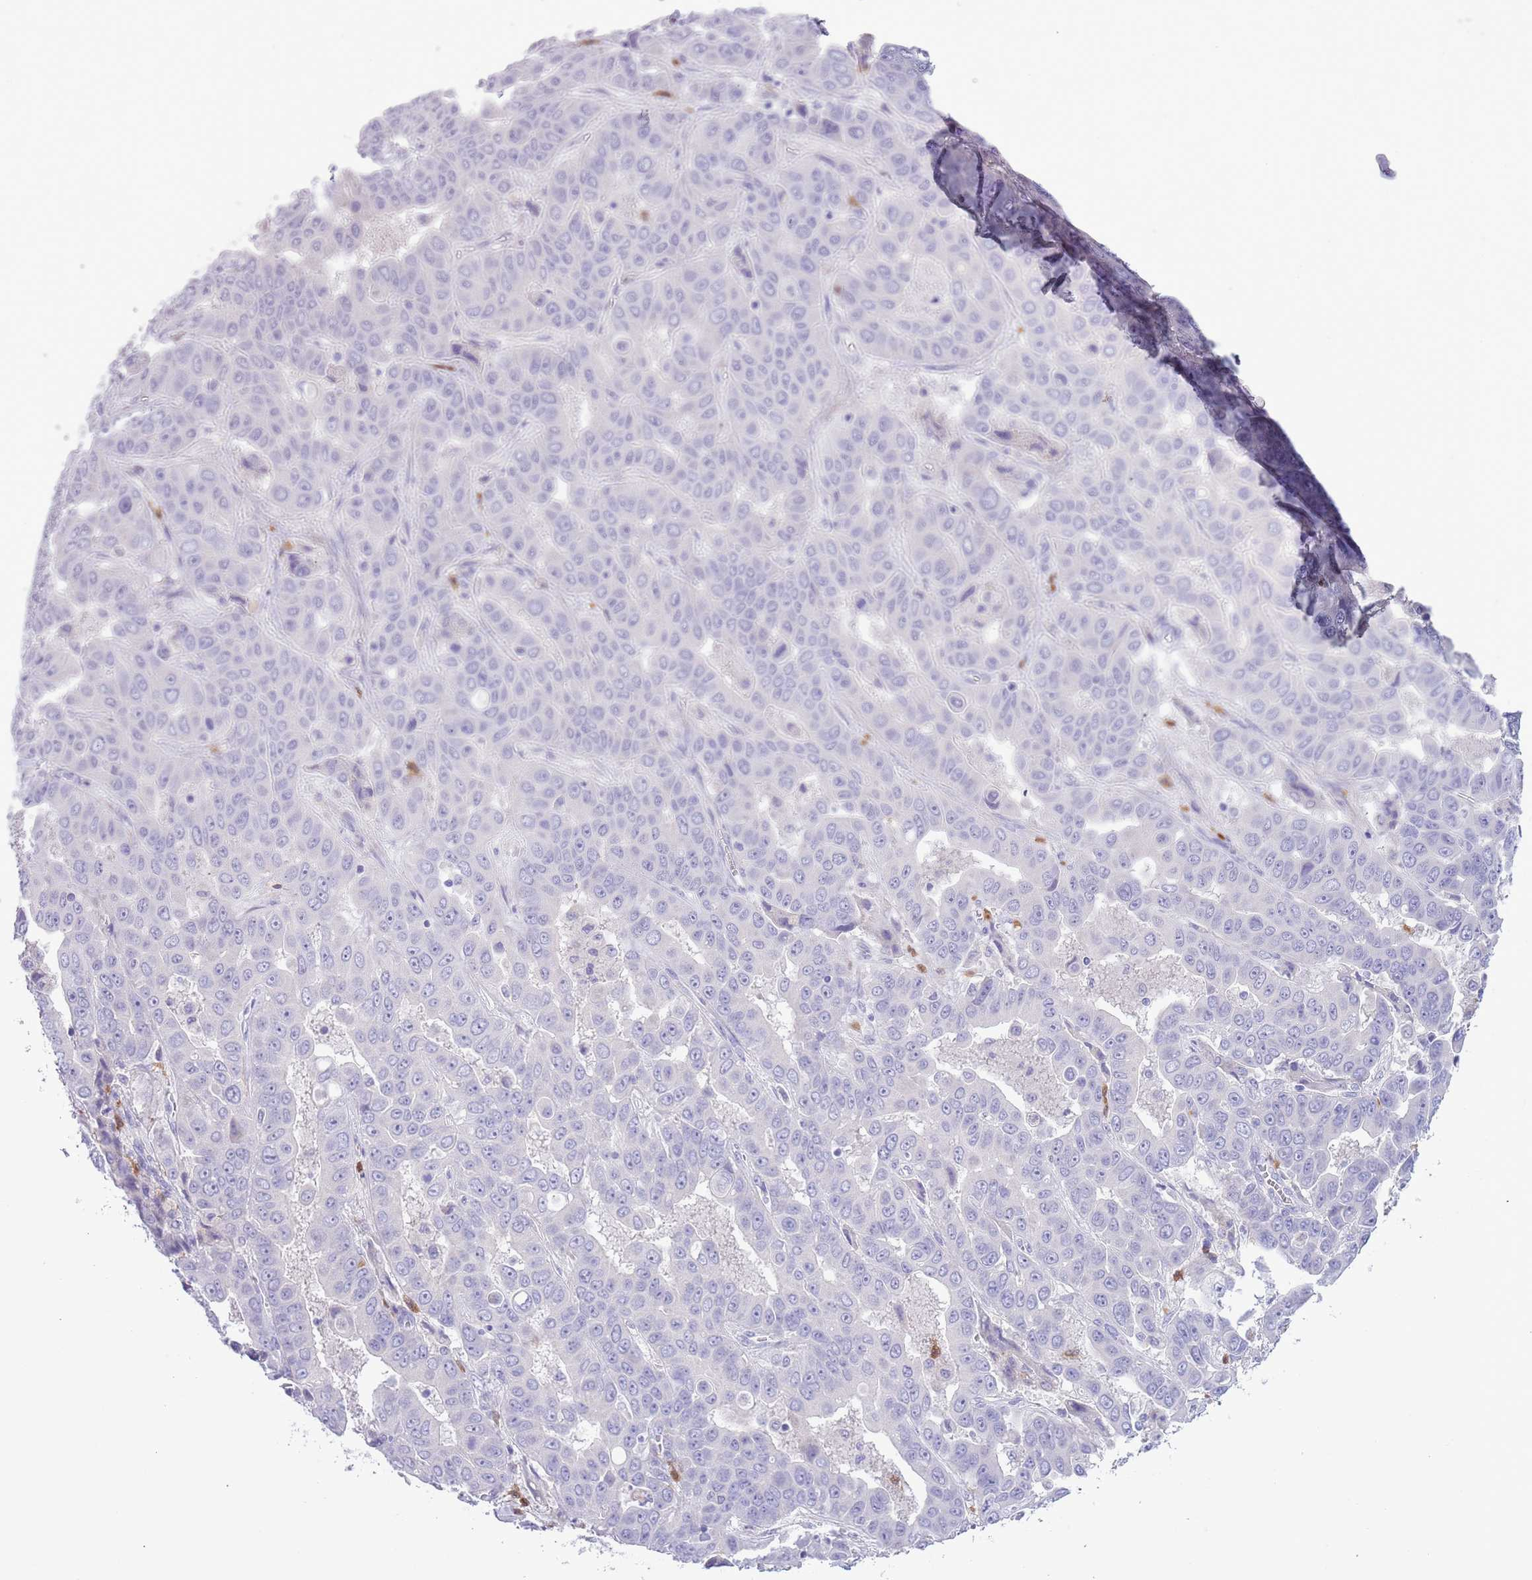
{"staining": {"intensity": "negative", "quantity": "none", "location": "none"}, "tissue": "liver cancer", "cell_type": "Tumor cells", "image_type": "cancer", "snomed": [{"axis": "morphology", "description": "Cholangiocarcinoma"}, {"axis": "topography", "description": "Liver"}], "caption": "An IHC histopathology image of liver cancer (cholangiocarcinoma) is shown. There is no staining in tumor cells of liver cancer (cholangiocarcinoma). Brightfield microscopy of immunohistochemistry (IHC) stained with DAB (3,3'-diaminobenzidine) (brown) and hematoxylin (blue), captured at high magnification.", "gene": "OR6M1", "patient": {"sex": "female", "age": 52}}